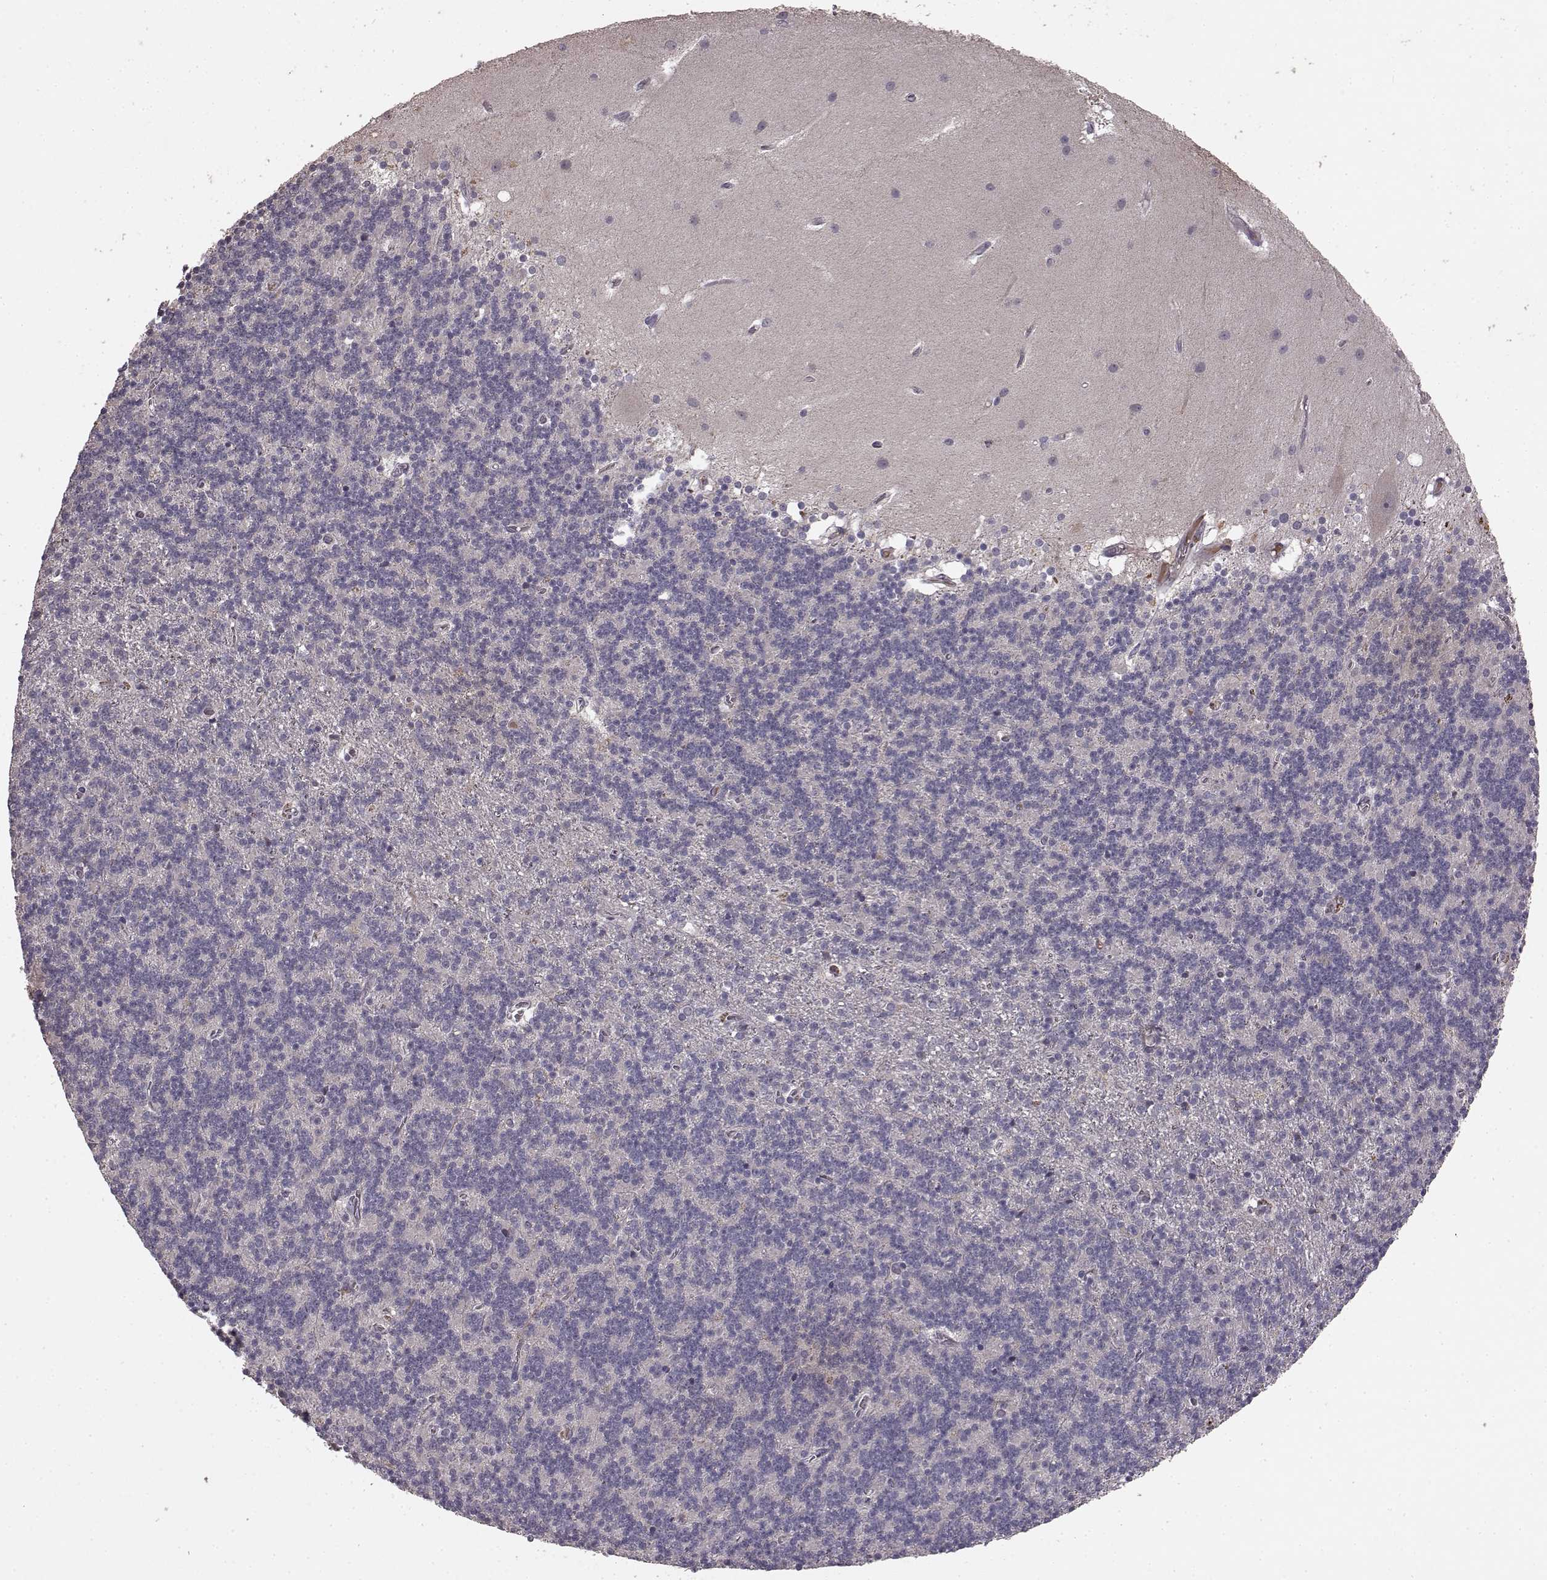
{"staining": {"intensity": "negative", "quantity": "none", "location": "none"}, "tissue": "cerebellum", "cell_type": "Cells in granular layer", "image_type": "normal", "snomed": [{"axis": "morphology", "description": "Normal tissue, NOS"}, {"axis": "topography", "description": "Cerebellum"}], "caption": "Cerebellum was stained to show a protein in brown. There is no significant expression in cells in granular layer. Brightfield microscopy of immunohistochemistry (IHC) stained with DAB (brown) and hematoxylin (blue), captured at high magnification.", "gene": "SLC22A18", "patient": {"sex": "male", "age": 70}}